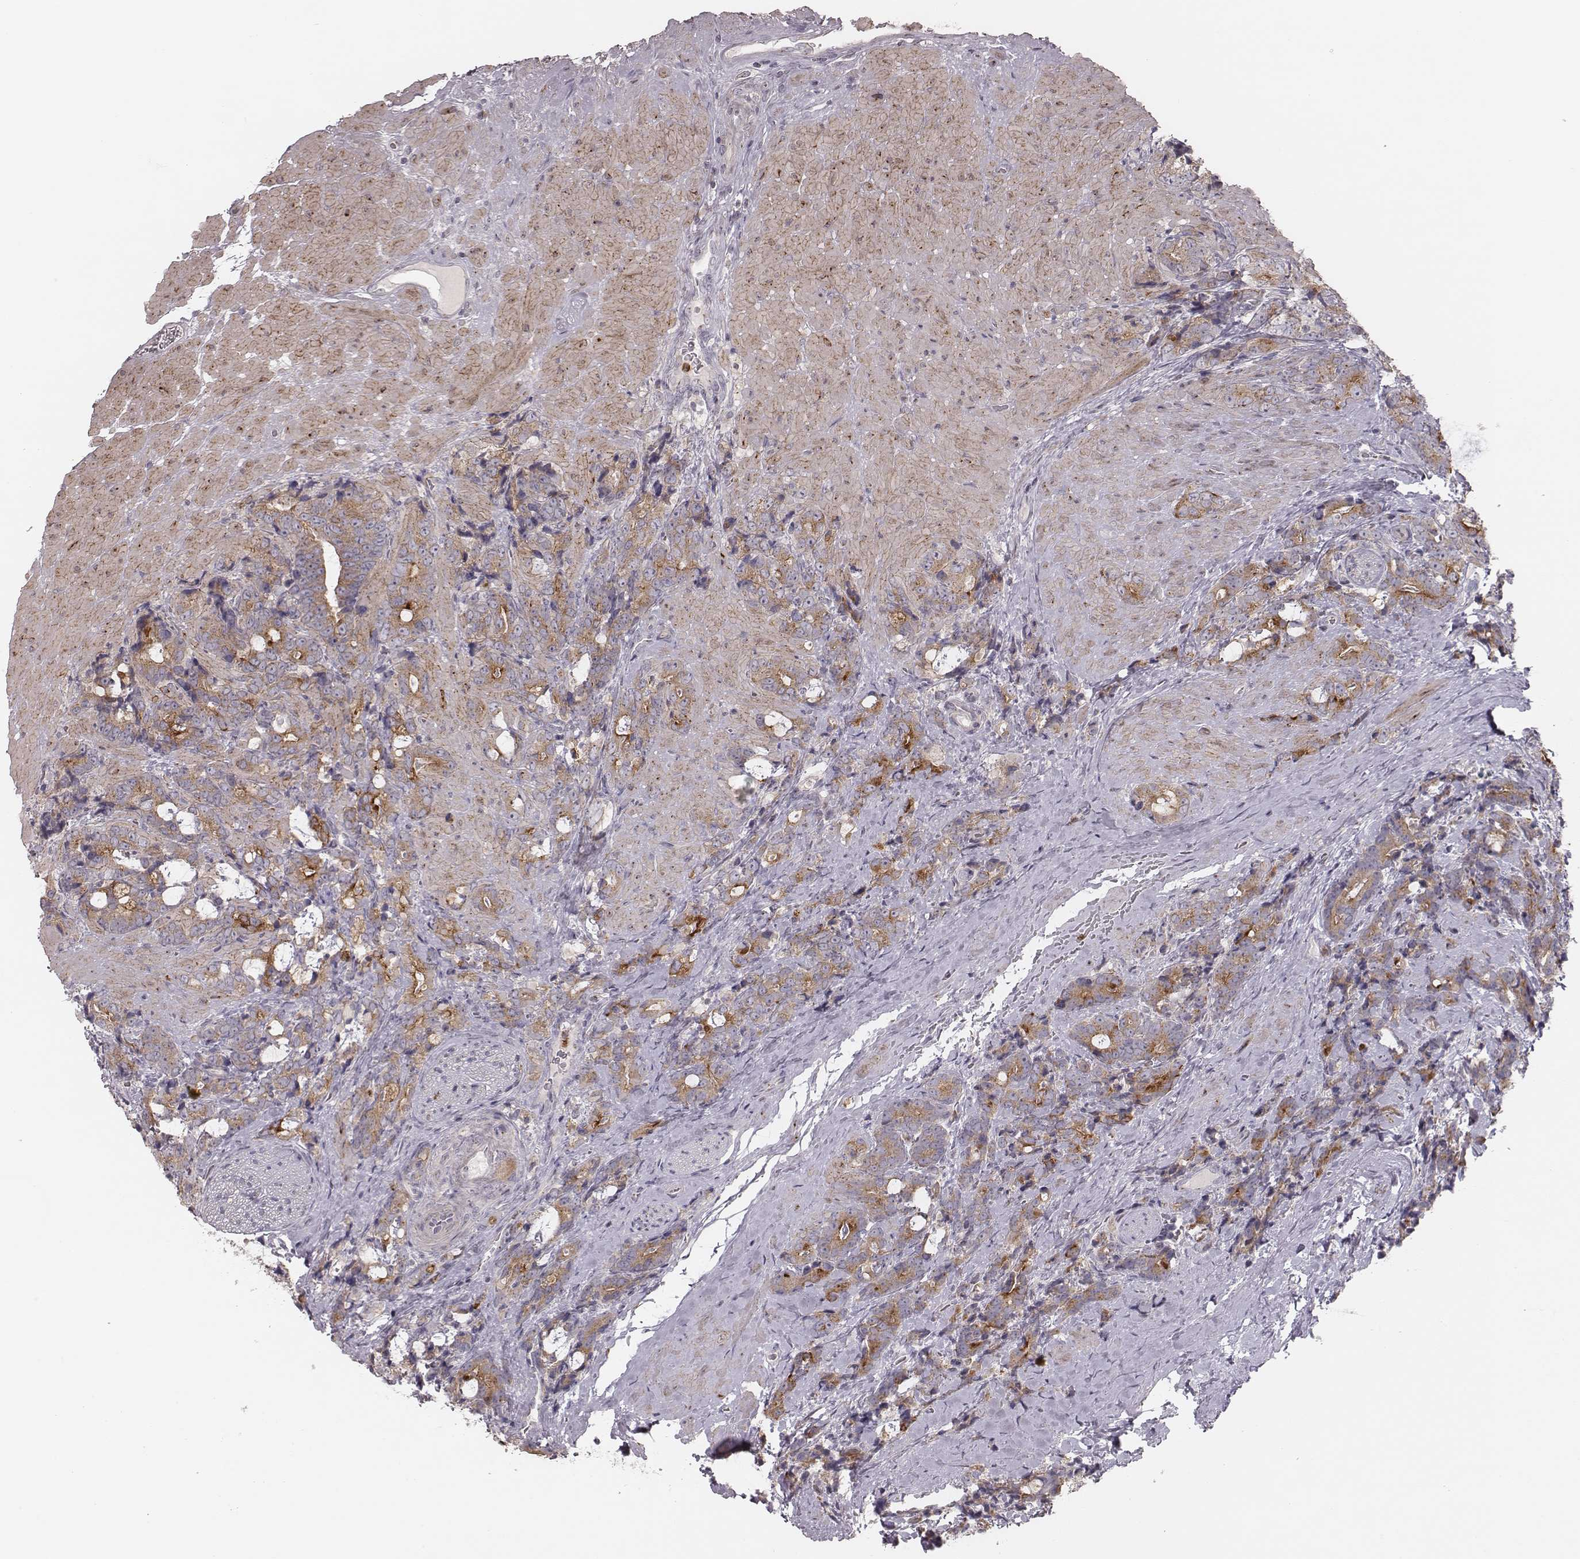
{"staining": {"intensity": "moderate", "quantity": ">75%", "location": "cytoplasmic/membranous"}, "tissue": "prostate cancer", "cell_type": "Tumor cells", "image_type": "cancer", "snomed": [{"axis": "morphology", "description": "Adenocarcinoma, High grade"}, {"axis": "topography", "description": "Prostate"}], "caption": "About >75% of tumor cells in prostate cancer (adenocarcinoma (high-grade)) display moderate cytoplasmic/membranous protein positivity as visualized by brown immunohistochemical staining.", "gene": "ABCA7", "patient": {"sex": "male", "age": 74}}